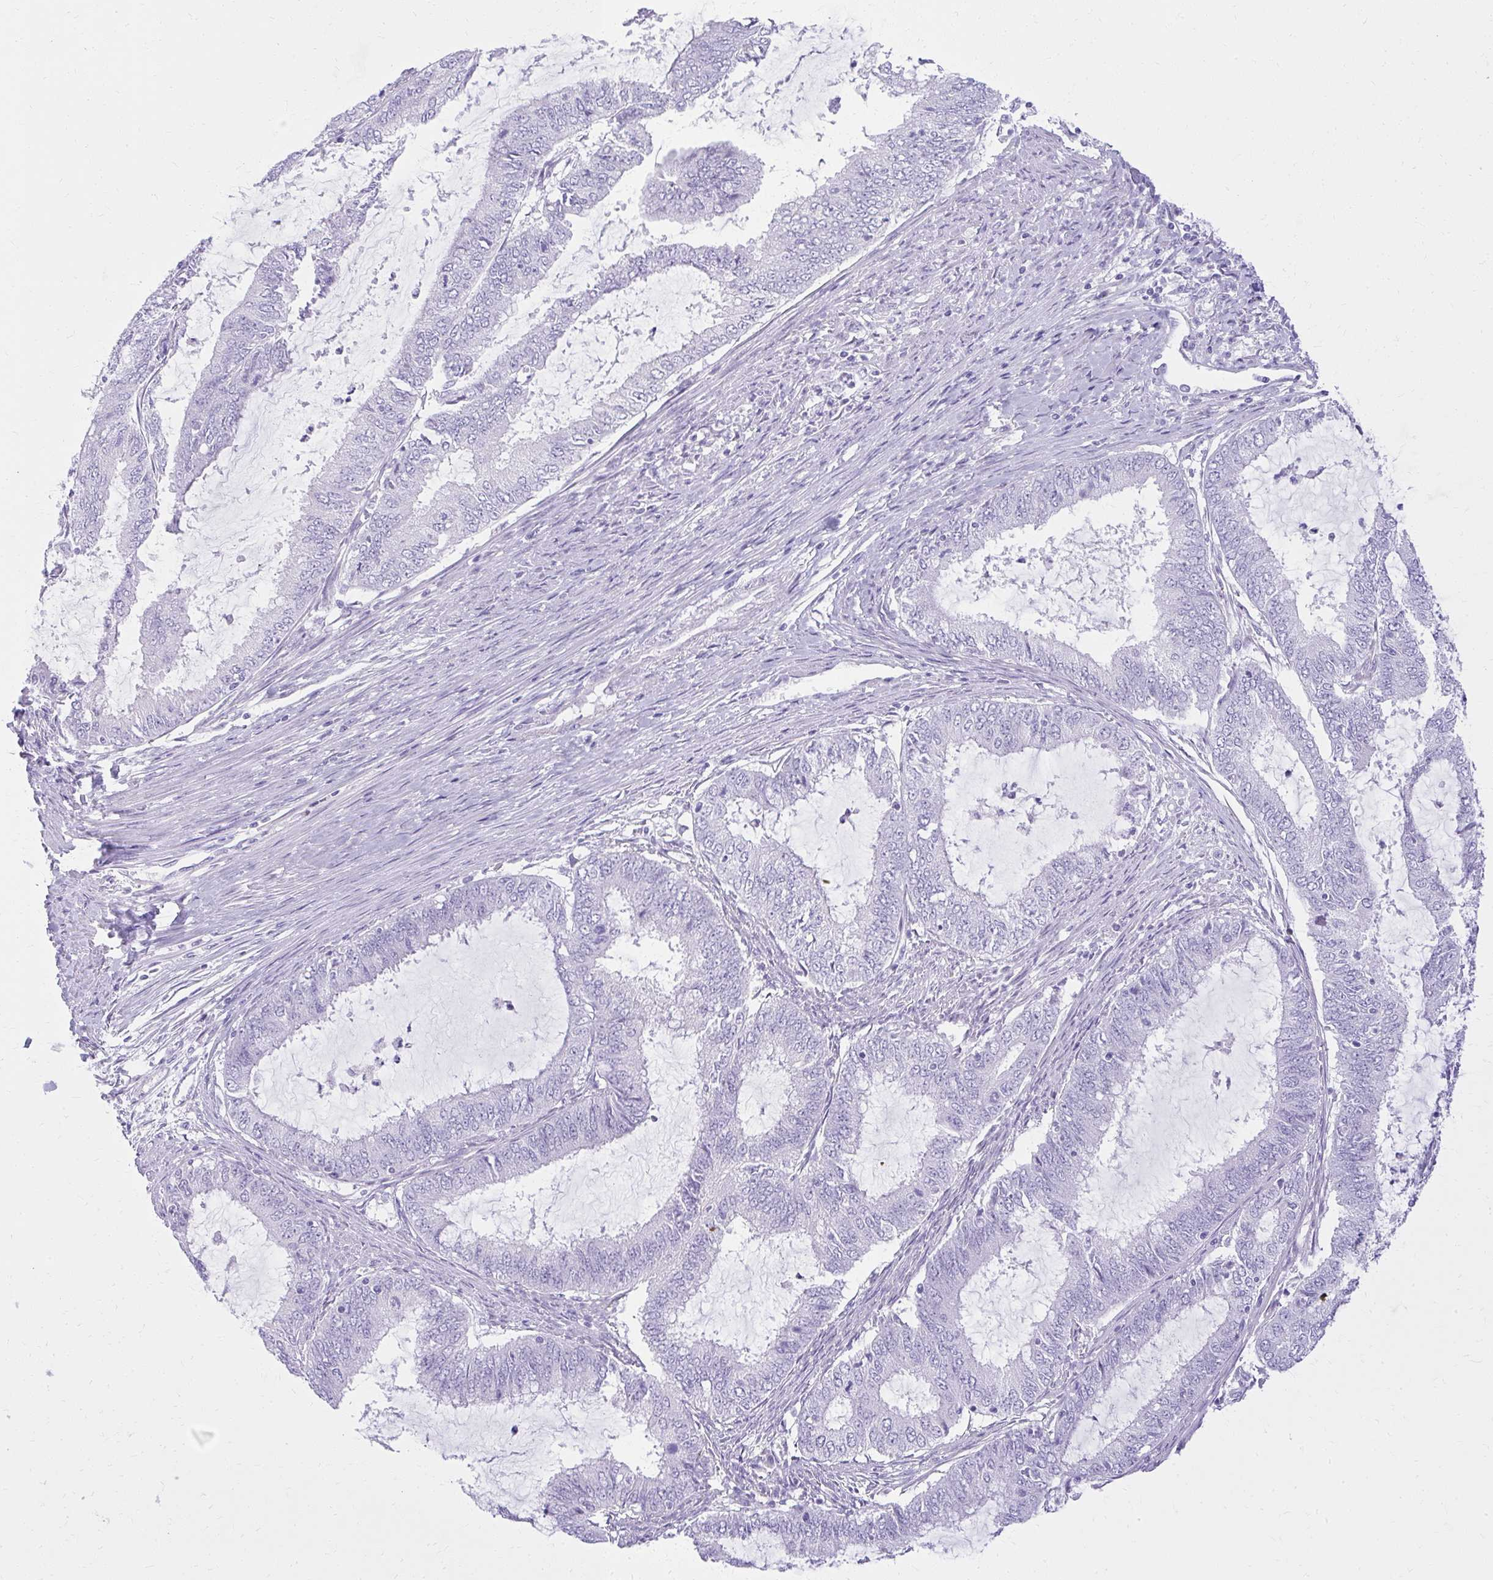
{"staining": {"intensity": "negative", "quantity": "none", "location": "none"}, "tissue": "endometrial cancer", "cell_type": "Tumor cells", "image_type": "cancer", "snomed": [{"axis": "morphology", "description": "Adenocarcinoma, NOS"}, {"axis": "topography", "description": "Endometrium"}], "caption": "Immunohistochemistry micrograph of neoplastic tissue: endometrial cancer (adenocarcinoma) stained with DAB (3,3'-diaminobenzidine) displays no significant protein staining in tumor cells.", "gene": "PRAP1", "patient": {"sex": "female", "age": 51}}